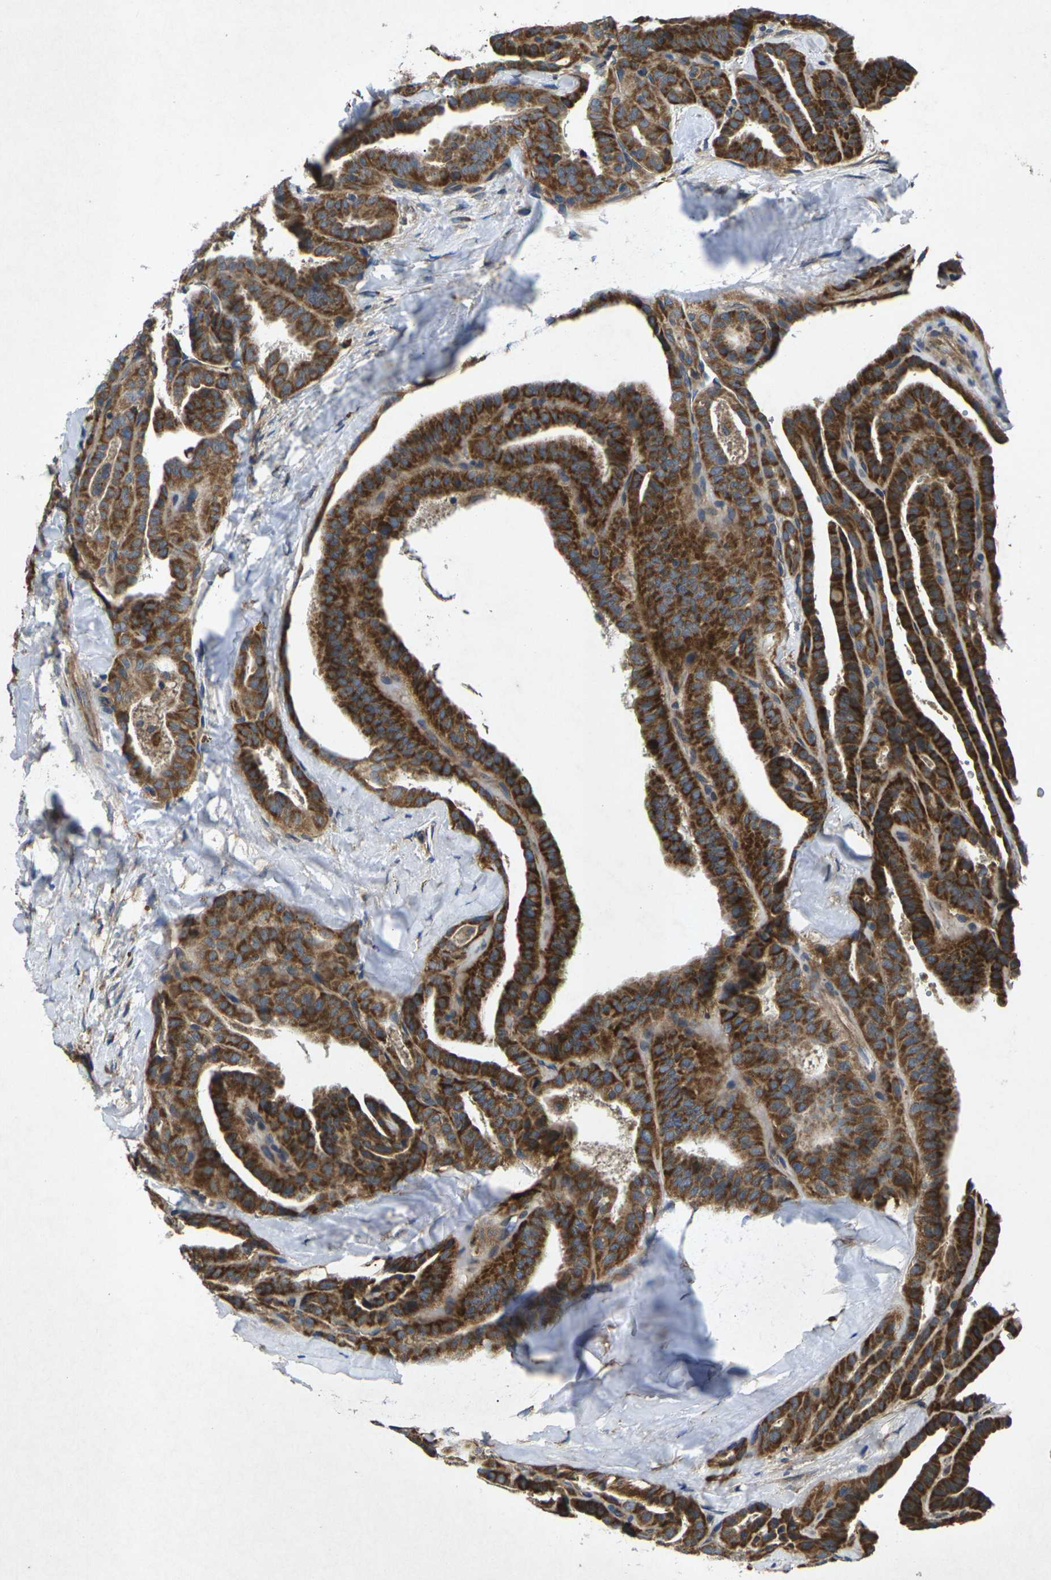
{"staining": {"intensity": "strong", "quantity": ">75%", "location": "cytoplasmic/membranous"}, "tissue": "thyroid cancer", "cell_type": "Tumor cells", "image_type": "cancer", "snomed": [{"axis": "morphology", "description": "Papillary adenocarcinoma, NOS"}, {"axis": "topography", "description": "Thyroid gland"}], "caption": "Human thyroid cancer stained for a protein (brown) reveals strong cytoplasmic/membranous positive positivity in approximately >75% of tumor cells.", "gene": "KIF1B", "patient": {"sex": "male", "age": 77}}